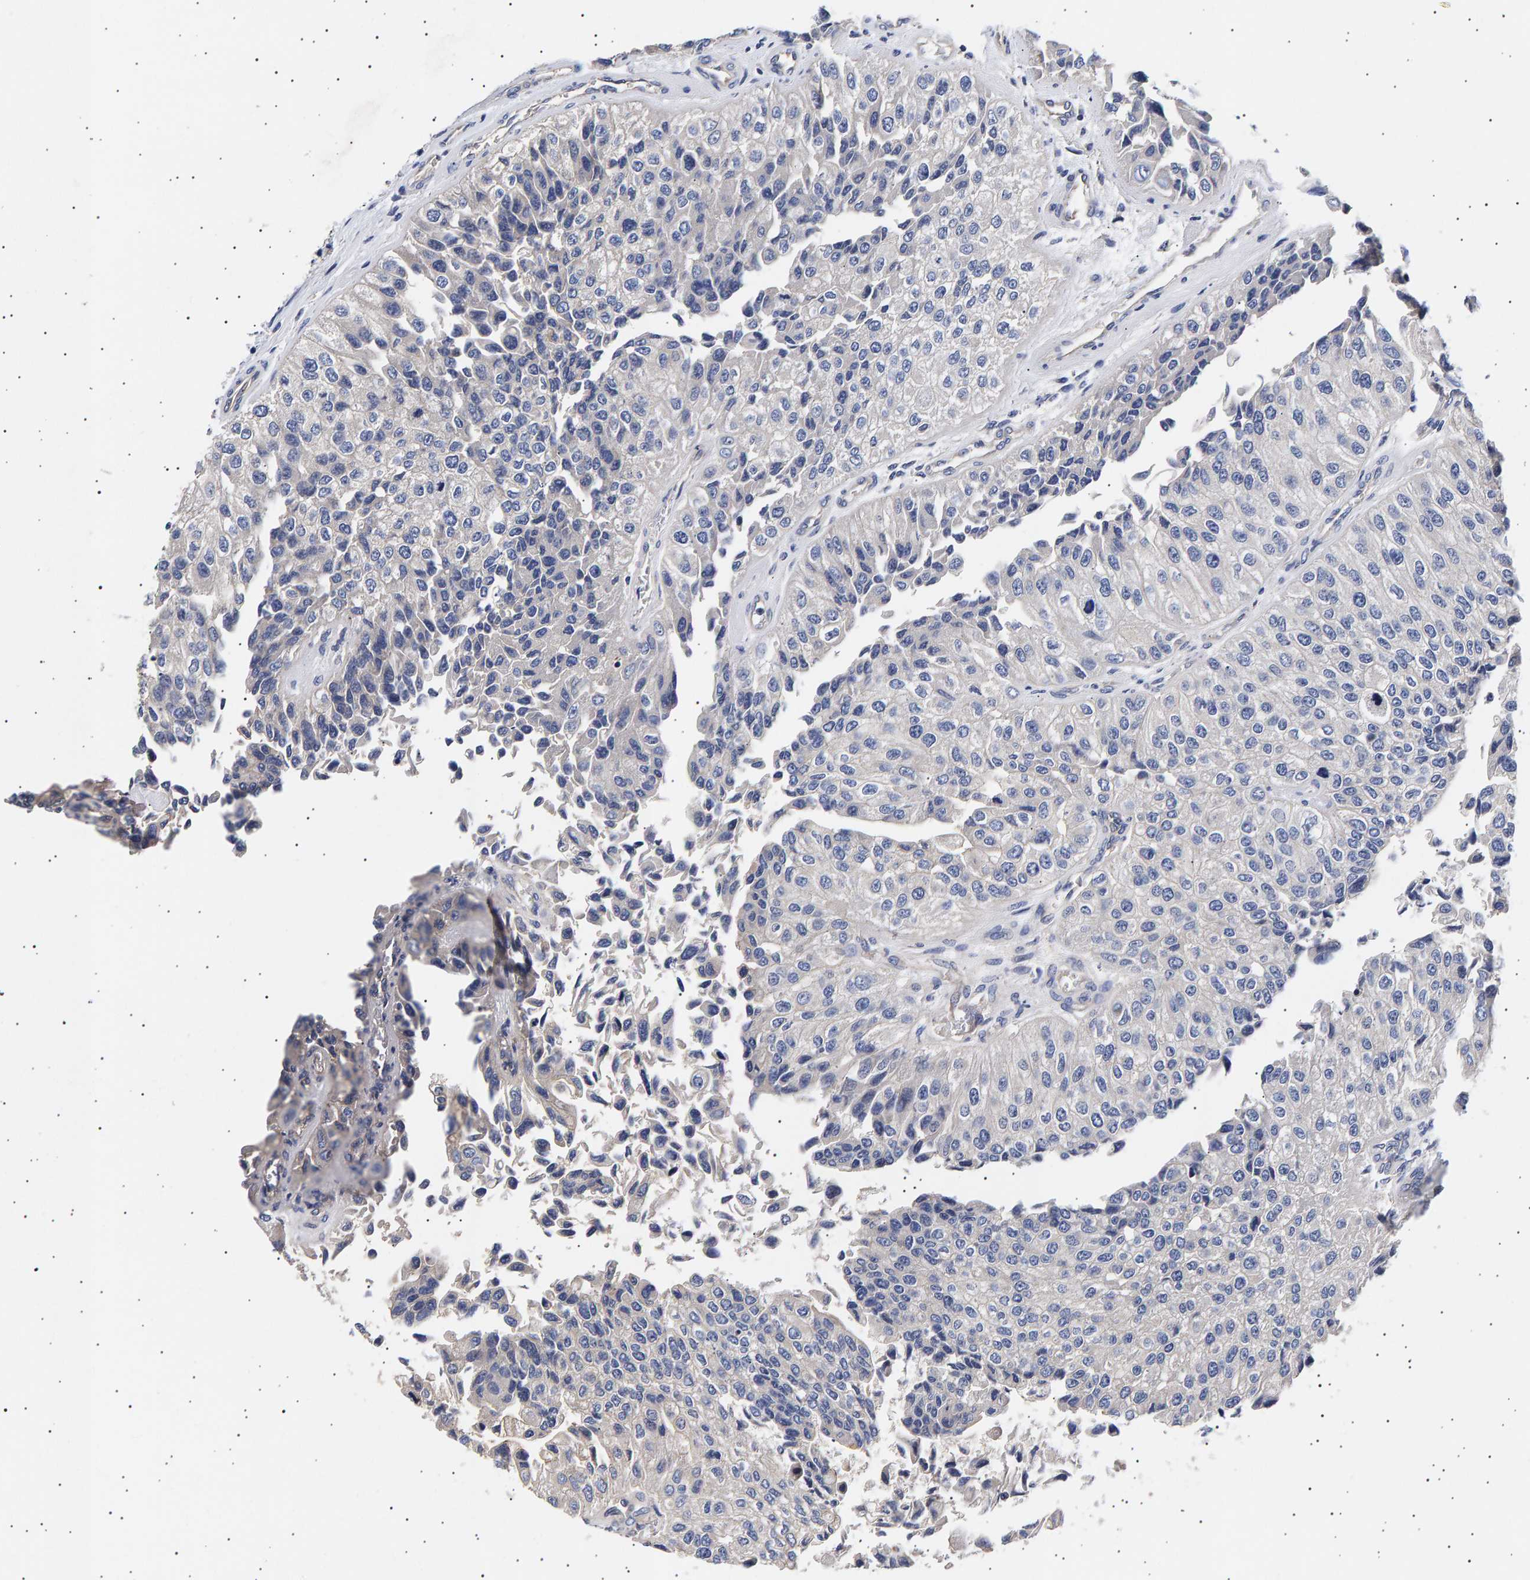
{"staining": {"intensity": "negative", "quantity": "none", "location": "none"}, "tissue": "urothelial cancer", "cell_type": "Tumor cells", "image_type": "cancer", "snomed": [{"axis": "morphology", "description": "Urothelial carcinoma, High grade"}, {"axis": "topography", "description": "Kidney"}, {"axis": "topography", "description": "Urinary bladder"}], "caption": "DAB immunohistochemical staining of human urothelial cancer displays no significant staining in tumor cells.", "gene": "ANKRD40", "patient": {"sex": "male", "age": 77}}